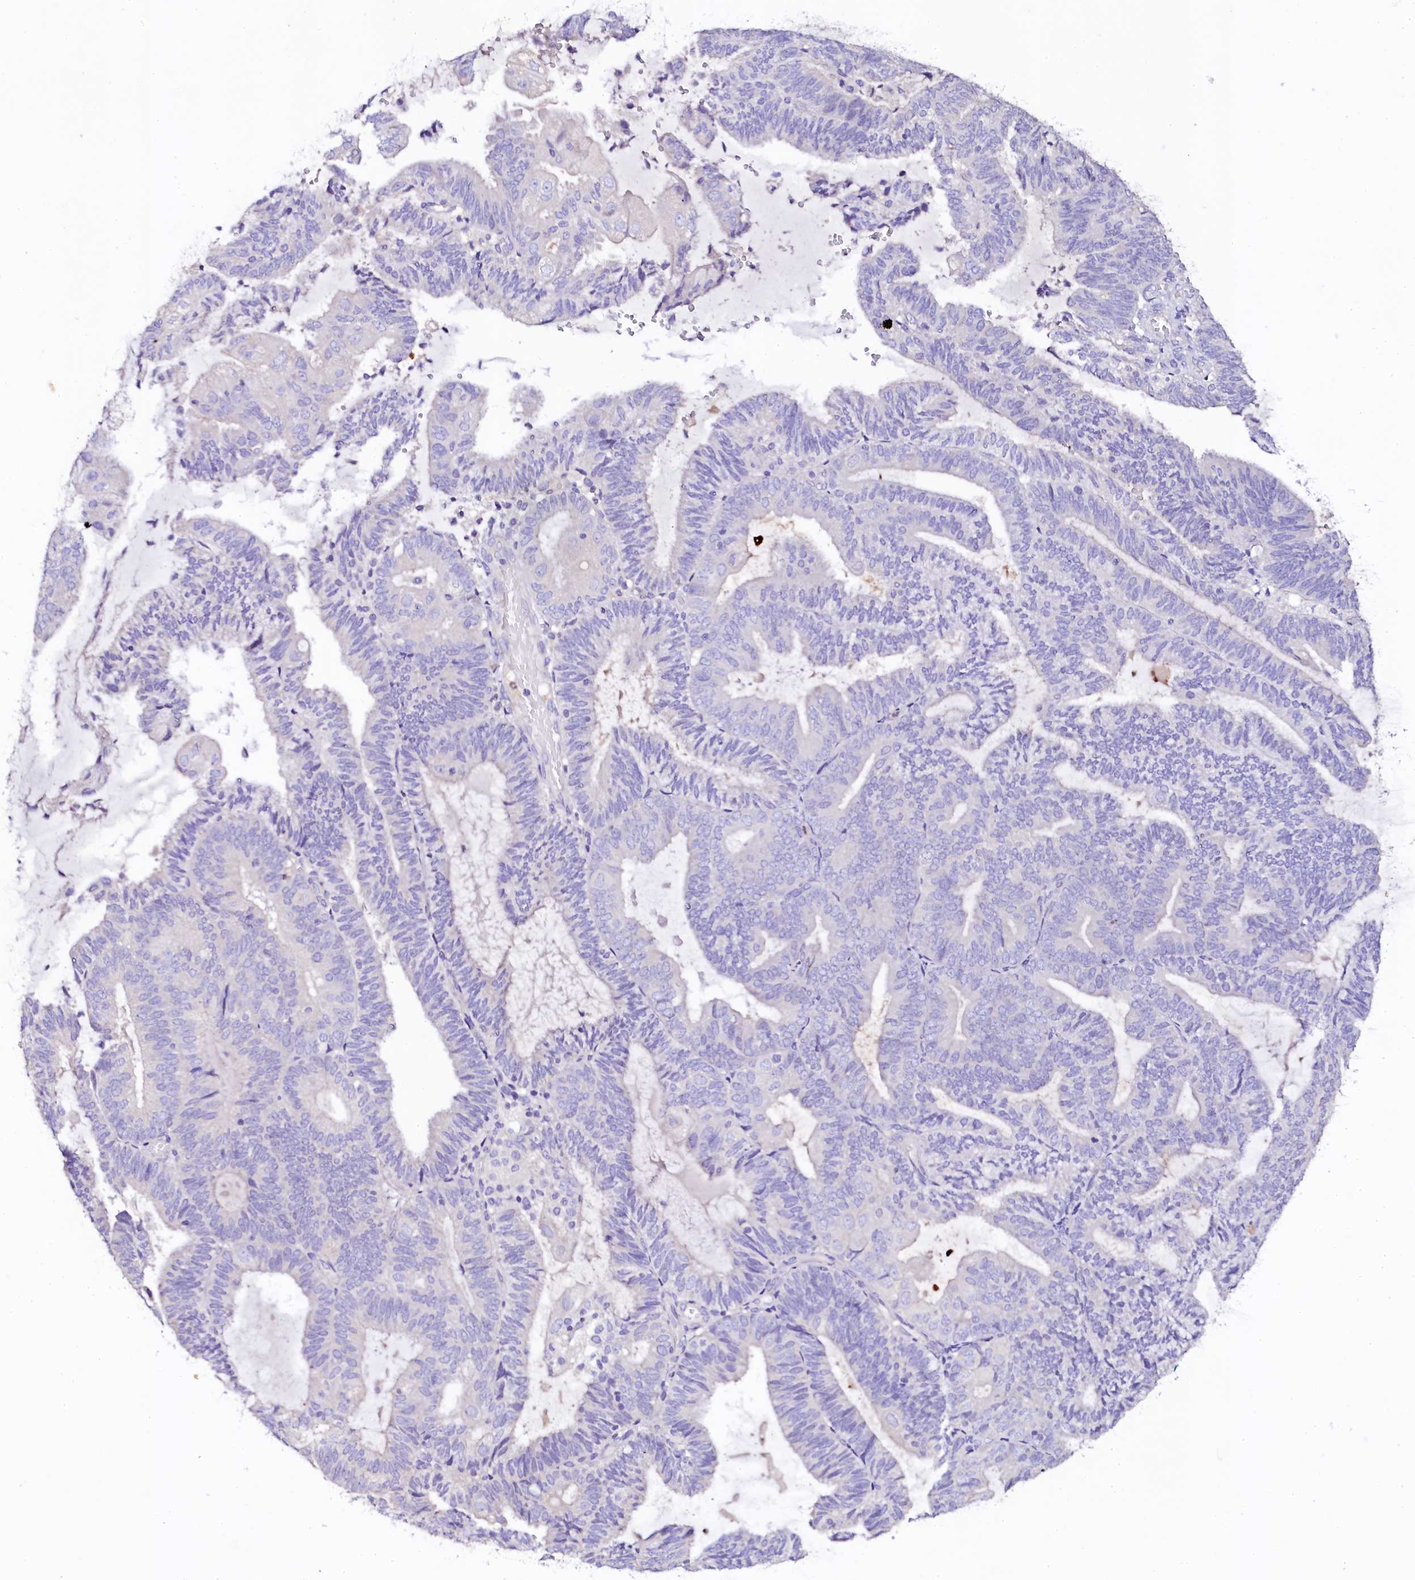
{"staining": {"intensity": "negative", "quantity": "none", "location": "none"}, "tissue": "endometrial cancer", "cell_type": "Tumor cells", "image_type": "cancer", "snomed": [{"axis": "morphology", "description": "Adenocarcinoma, NOS"}, {"axis": "topography", "description": "Endometrium"}], "caption": "This is an immunohistochemistry (IHC) histopathology image of endometrial cancer. There is no expression in tumor cells.", "gene": "NAA16", "patient": {"sex": "female", "age": 81}}